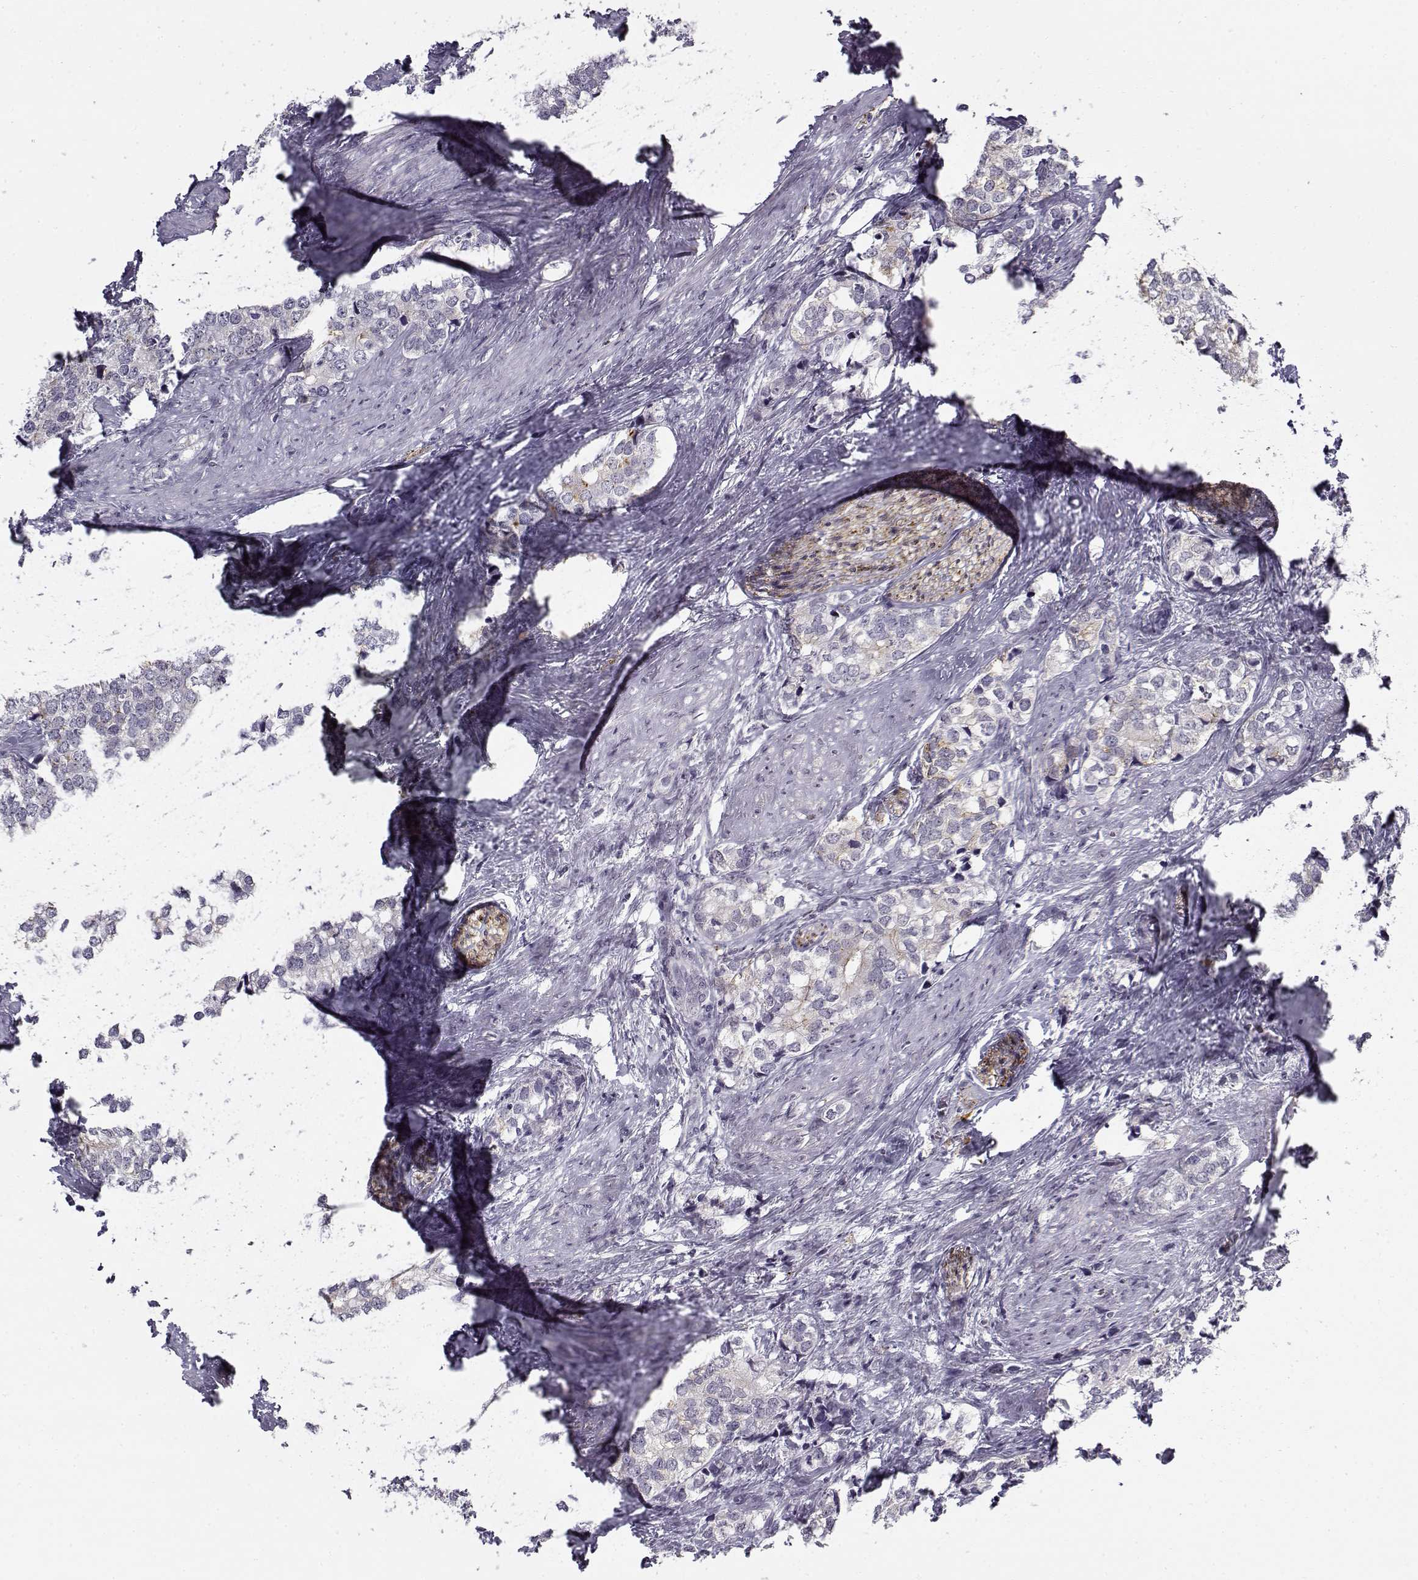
{"staining": {"intensity": "negative", "quantity": "none", "location": "none"}, "tissue": "prostate cancer", "cell_type": "Tumor cells", "image_type": "cancer", "snomed": [{"axis": "morphology", "description": "Adenocarcinoma, NOS"}, {"axis": "topography", "description": "Prostate and seminal vesicle, NOS"}], "caption": "This is a micrograph of IHC staining of prostate cancer, which shows no expression in tumor cells.", "gene": "SNCA", "patient": {"sex": "male", "age": 63}}